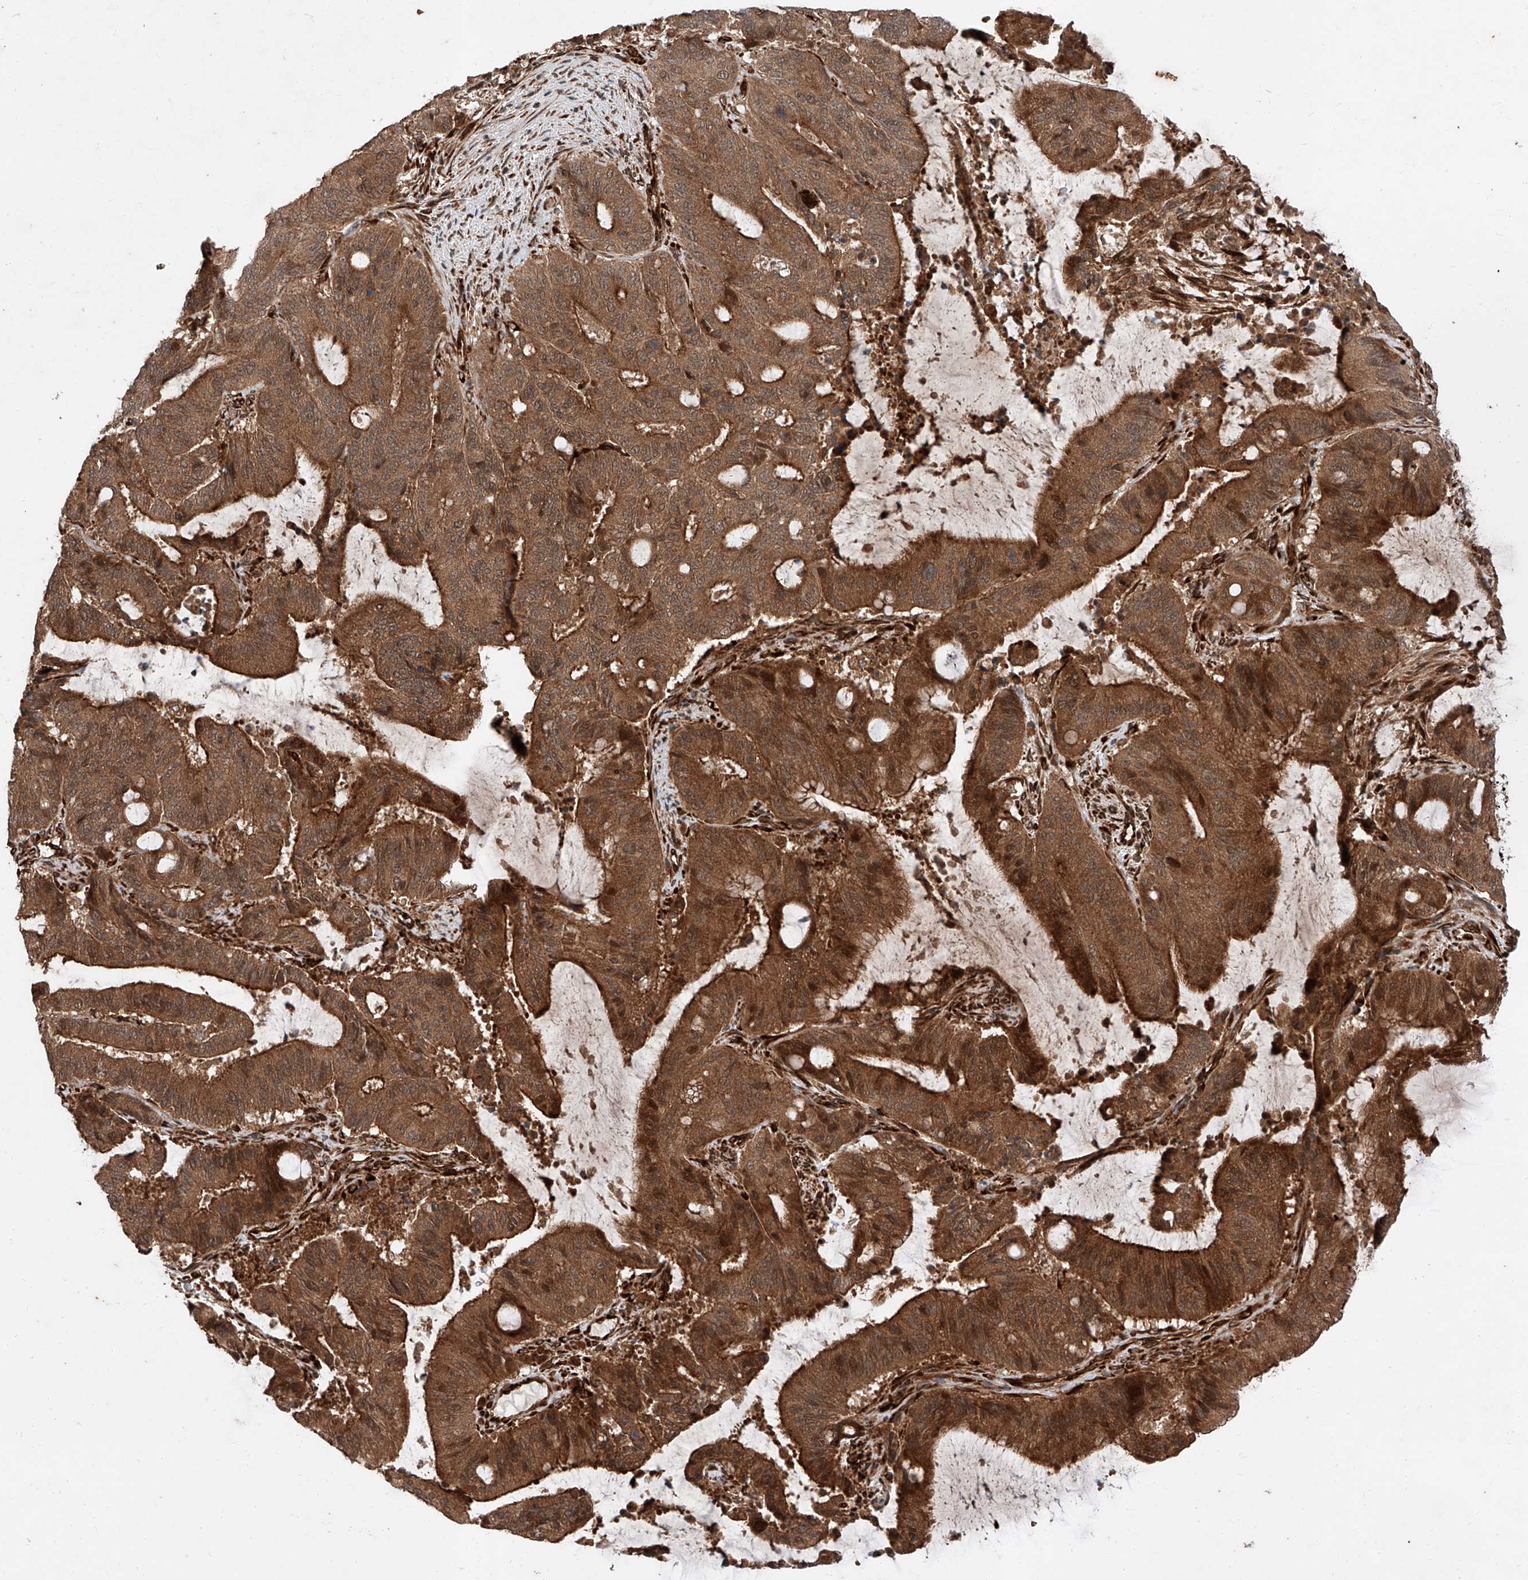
{"staining": {"intensity": "strong", "quantity": ">75%", "location": "cytoplasmic/membranous"}, "tissue": "liver cancer", "cell_type": "Tumor cells", "image_type": "cancer", "snomed": [{"axis": "morphology", "description": "Normal tissue, NOS"}, {"axis": "morphology", "description": "Cholangiocarcinoma"}, {"axis": "topography", "description": "Liver"}, {"axis": "topography", "description": "Peripheral nerve tissue"}], "caption": "Cholangiocarcinoma (liver) tissue shows strong cytoplasmic/membranous staining in about >75% of tumor cells", "gene": "ZFP28", "patient": {"sex": "female", "age": 73}}